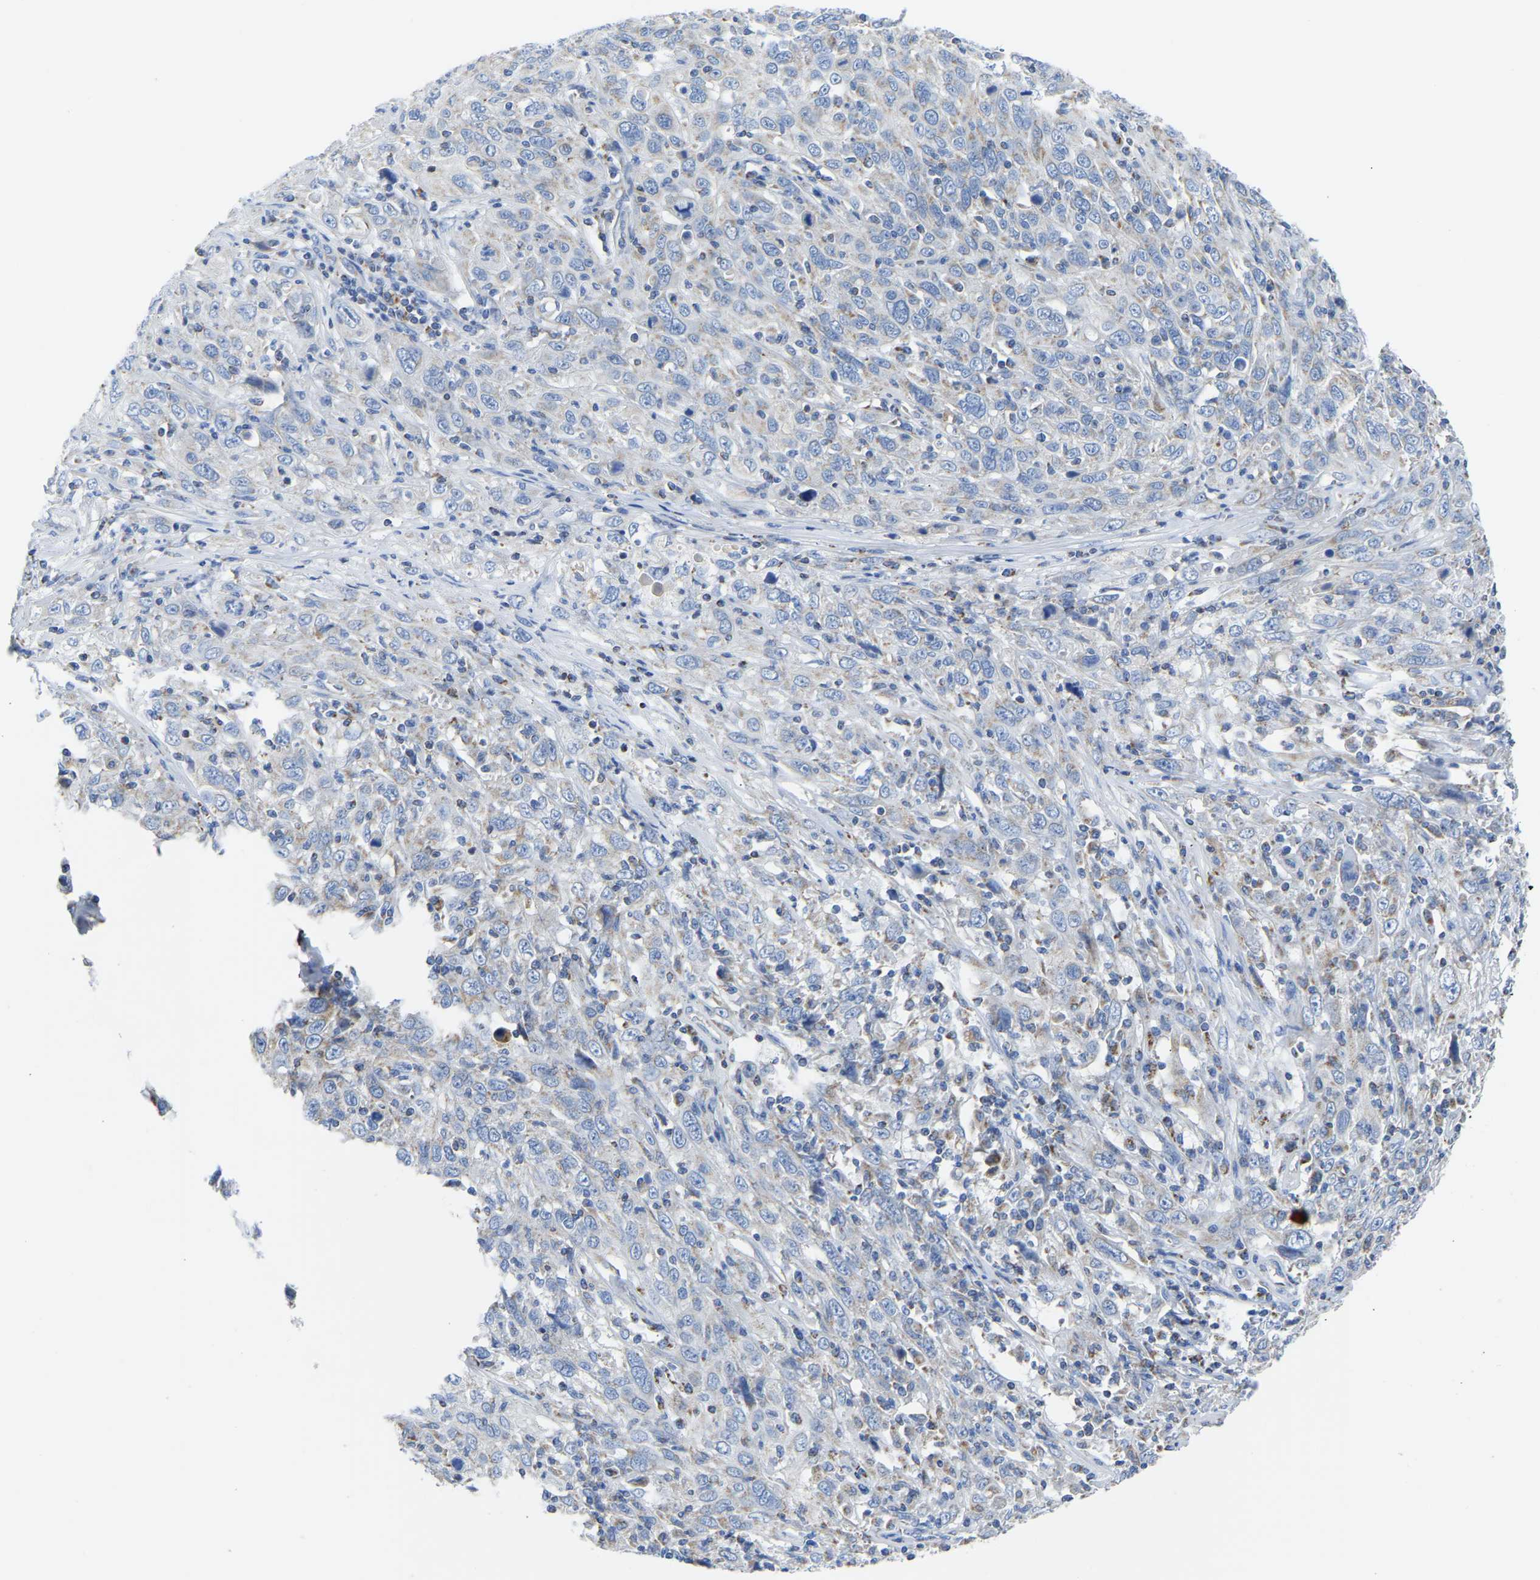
{"staining": {"intensity": "negative", "quantity": "none", "location": "none"}, "tissue": "cervical cancer", "cell_type": "Tumor cells", "image_type": "cancer", "snomed": [{"axis": "morphology", "description": "Squamous cell carcinoma, NOS"}, {"axis": "topography", "description": "Cervix"}], "caption": "IHC of cervical squamous cell carcinoma reveals no expression in tumor cells.", "gene": "ETFA", "patient": {"sex": "female", "age": 46}}